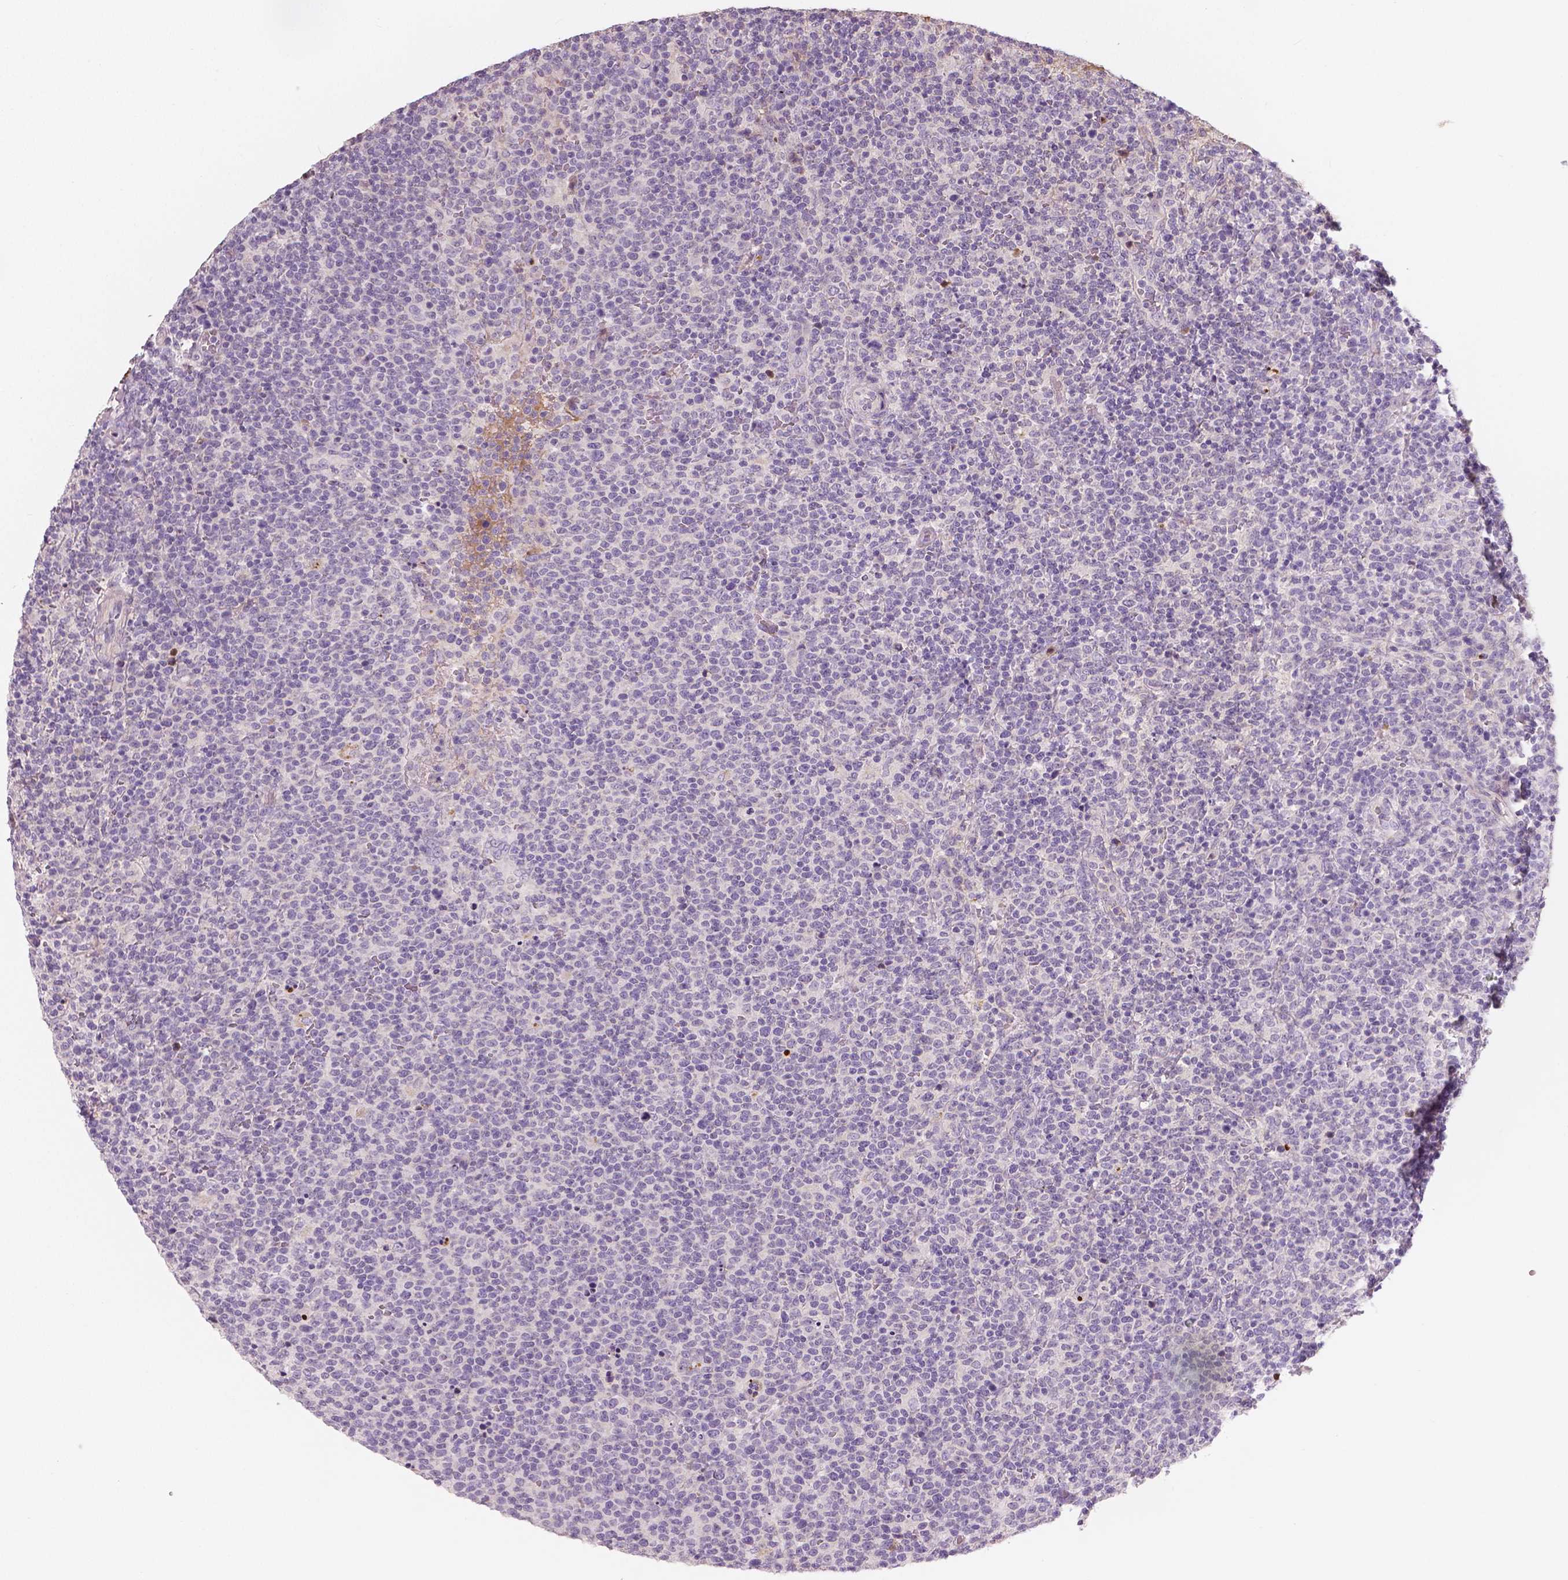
{"staining": {"intensity": "negative", "quantity": "none", "location": "none"}, "tissue": "lymphoma", "cell_type": "Tumor cells", "image_type": "cancer", "snomed": [{"axis": "morphology", "description": "Malignant lymphoma, non-Hodgkin's type, High grade"}, {"axis": "topography", "description": "Lymph node"}], "caption": "Malignant lymphoma, non-Hodgkin's type (high-grade) was stained to show a protein in brown. There is no significant positivity in tumor cells. (DAB (3,3'-diaminobenzidine) IHC with hematoxylin counter stain).", "gene": "APOA4", "patient": {"sex": "male", "age": 61}}